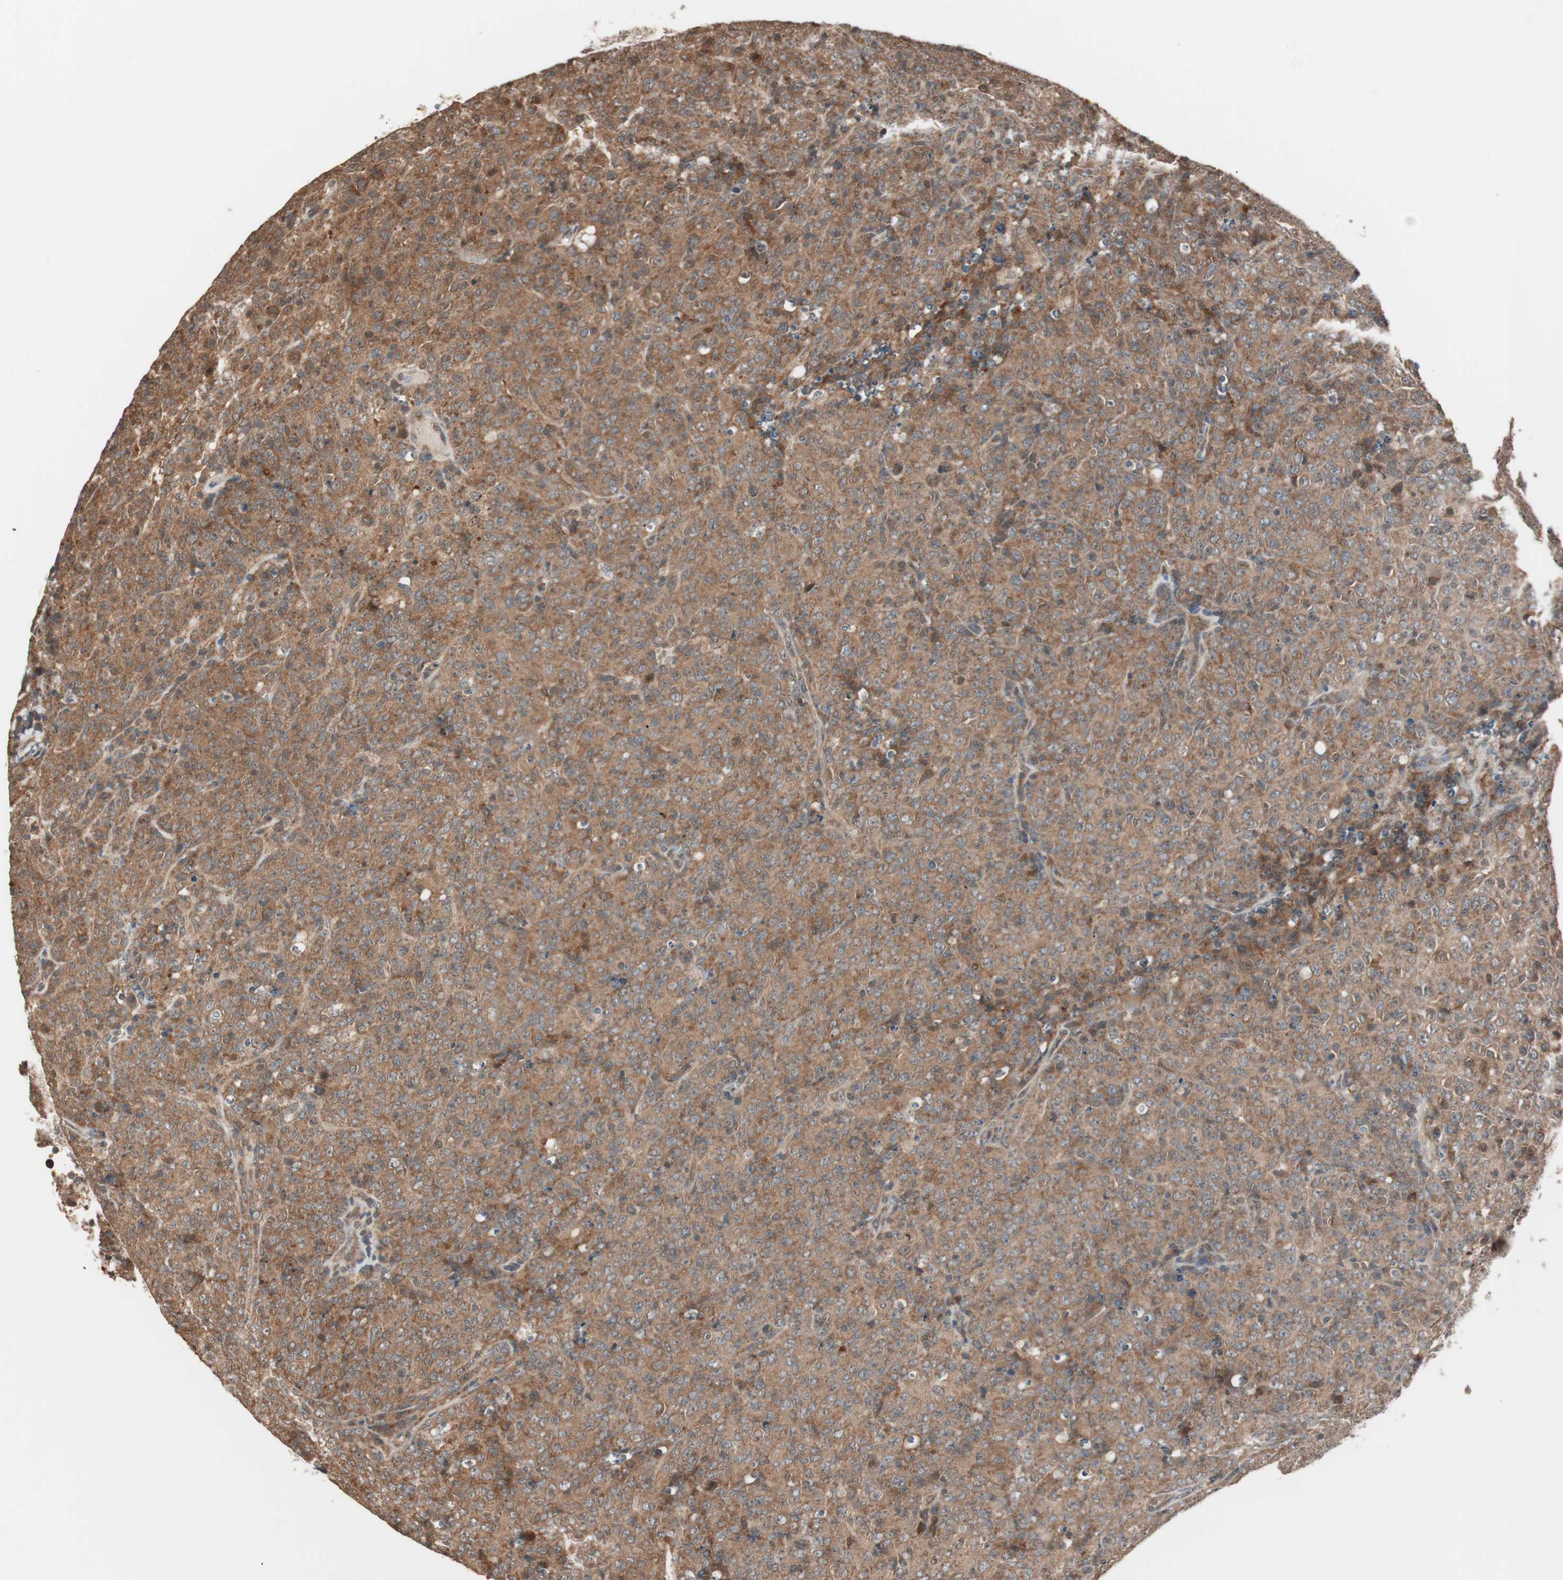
{"staining": {"intensity": "strong", "quantity": ">75%", "location": "cytoplasmic/membranous"}, "tissue": "lymphoma", "cell_type": "Tumor cells", "image_type": "cancer", "snomed": [{"axis": "morphology", "description": "Malignant lymphoma, non-Hodgkin's type, High grade"}, {"axis": "topography", "description": "Tonsil"}], "caption": "IHC histopathology image of human high-grade malignant lymphoma, non-Hodgkin's type stained for a protein (brown), which shows high levels of strong cytoplasmic/membranous staining in approximately >75% of tumor cells.", "gene": "FBXO5", "patient": {"sex": "female", "age": 36}}